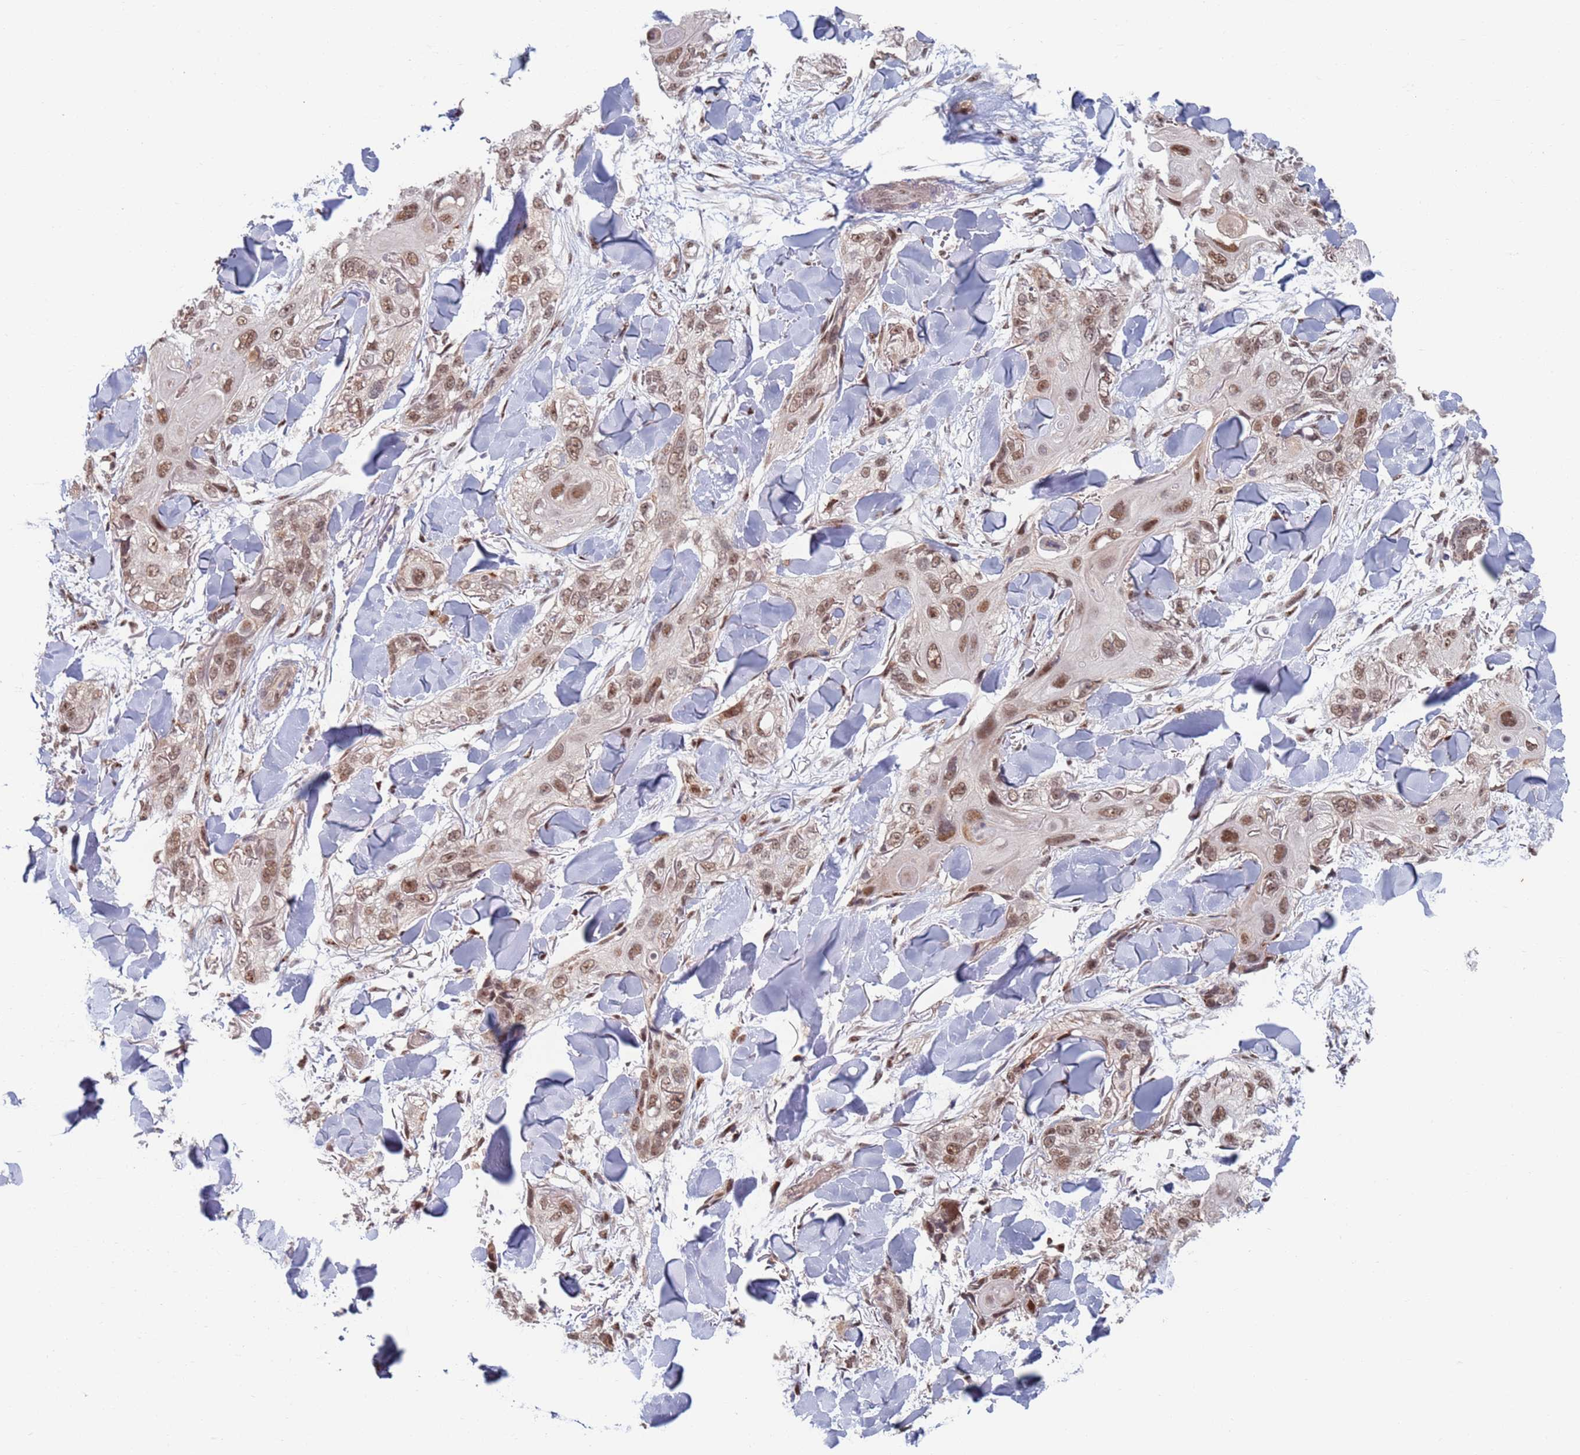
{"staining": {"intensity": "moderate", "quantity": ">75%", "location": "nuclear"}, "tissue": "skin cancer", "cell_type": "Tumor cells", "image_type": "cancer", "snomed": [{"axis": "morphology", "description": "Normal tissue, NOS"}, {"axis": "morphology", "description": "Squamous cell carcinoma, NOS"}, {"axis": "topography", "description": "Skin"}], "caption": "Protein analysis of skin cancer (squamous cell carcinoma) tissue demonstrates moderate nuclear staining in approximately >75% of tumor cells.", "gene": "RPP25", "patient": {"sex": "male", "age": 72}}